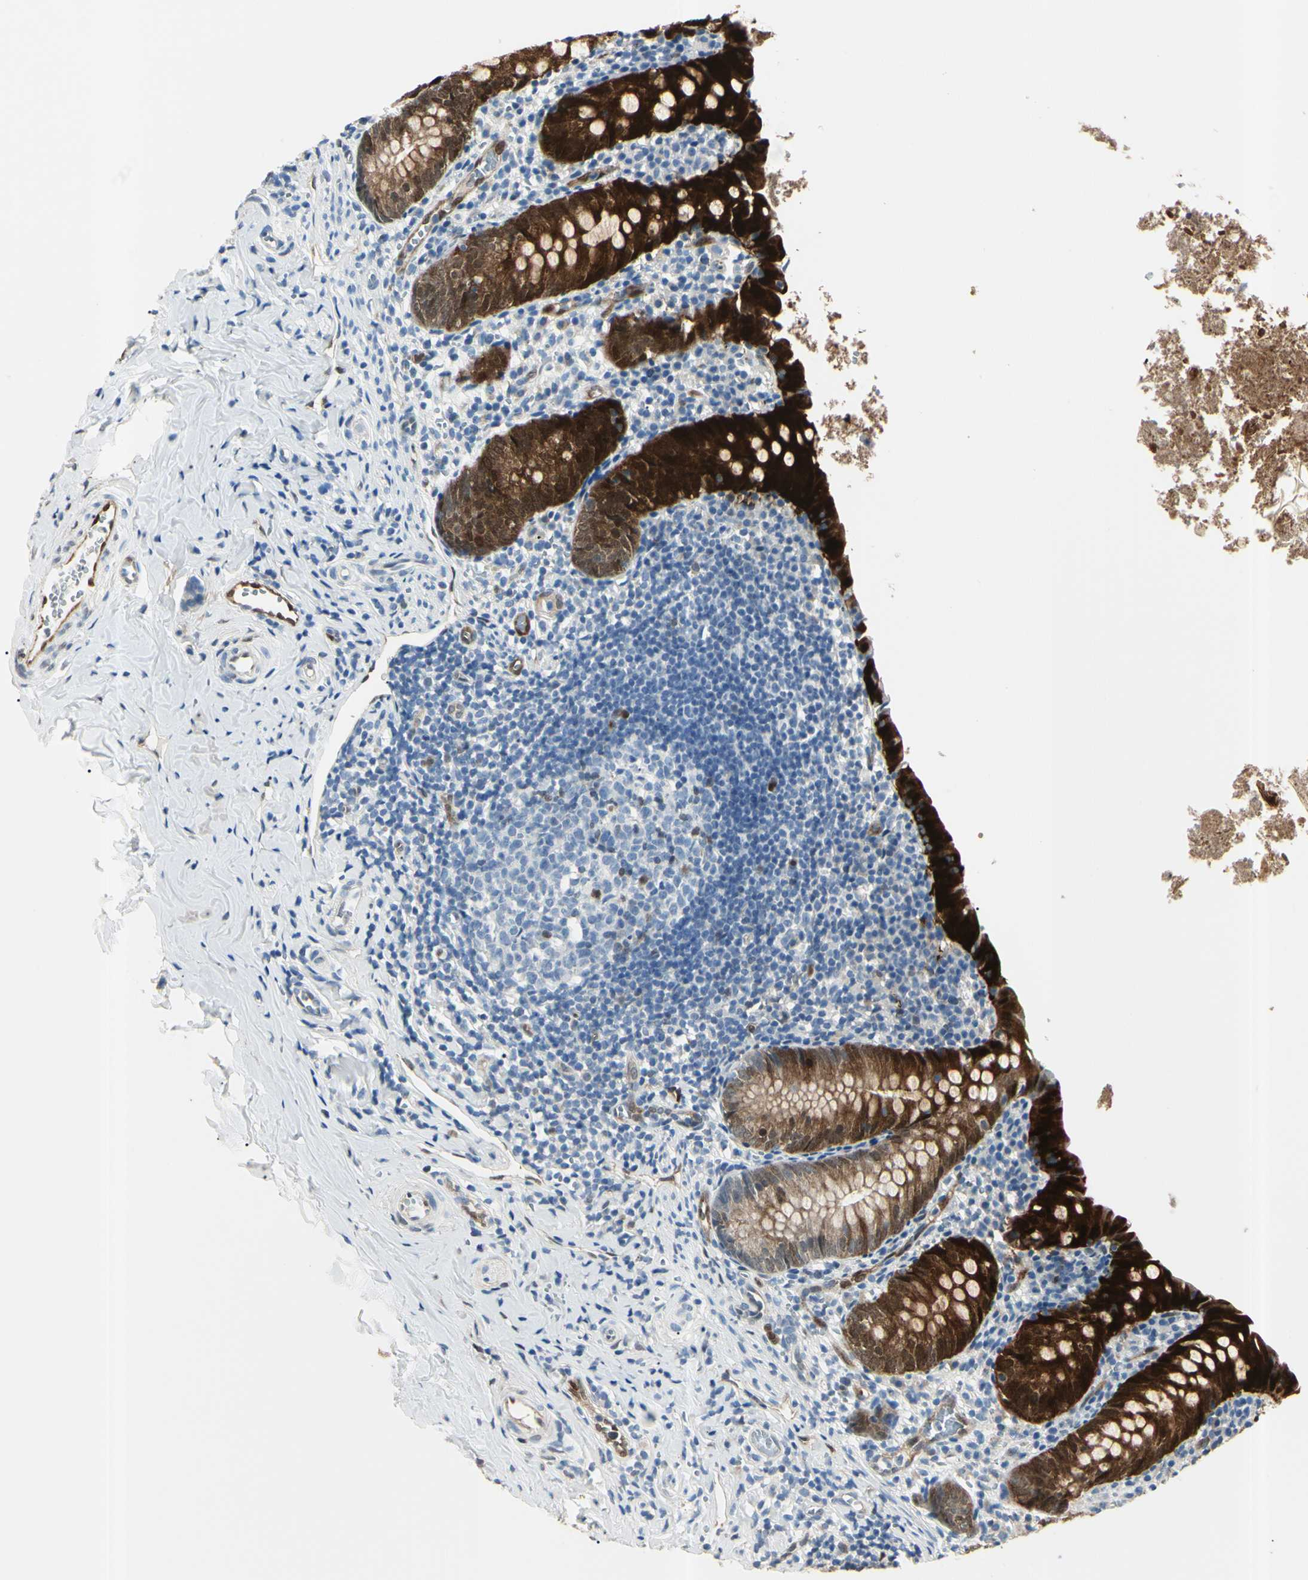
{"staining": {"intensity": "strong", "quantity": ">75%", "location": "cytoplasmic/membranous,nuclear"}, "tissue": "appendix", "cell_type": "Glandular cells", "image_type": "normal", "snomed": [{"axis": "morphology", "description": "Normal tissue, NOS"}, {"axis": "topography", "description": "Appendix"}], "caption": "DAB (3,3'-diaminobenzidine) immunohistochemical staining of benign human appendix displays strong cytoplasmic/membranous,nuclear protein expression in about >75% of glandular cells. Using DAB (brown) and hematoxylin (blue) stains, captured at high magnification using brightfield microscopy.", "gene": "AKR1C3", "patient": {"sex": "female", "age": 10}}